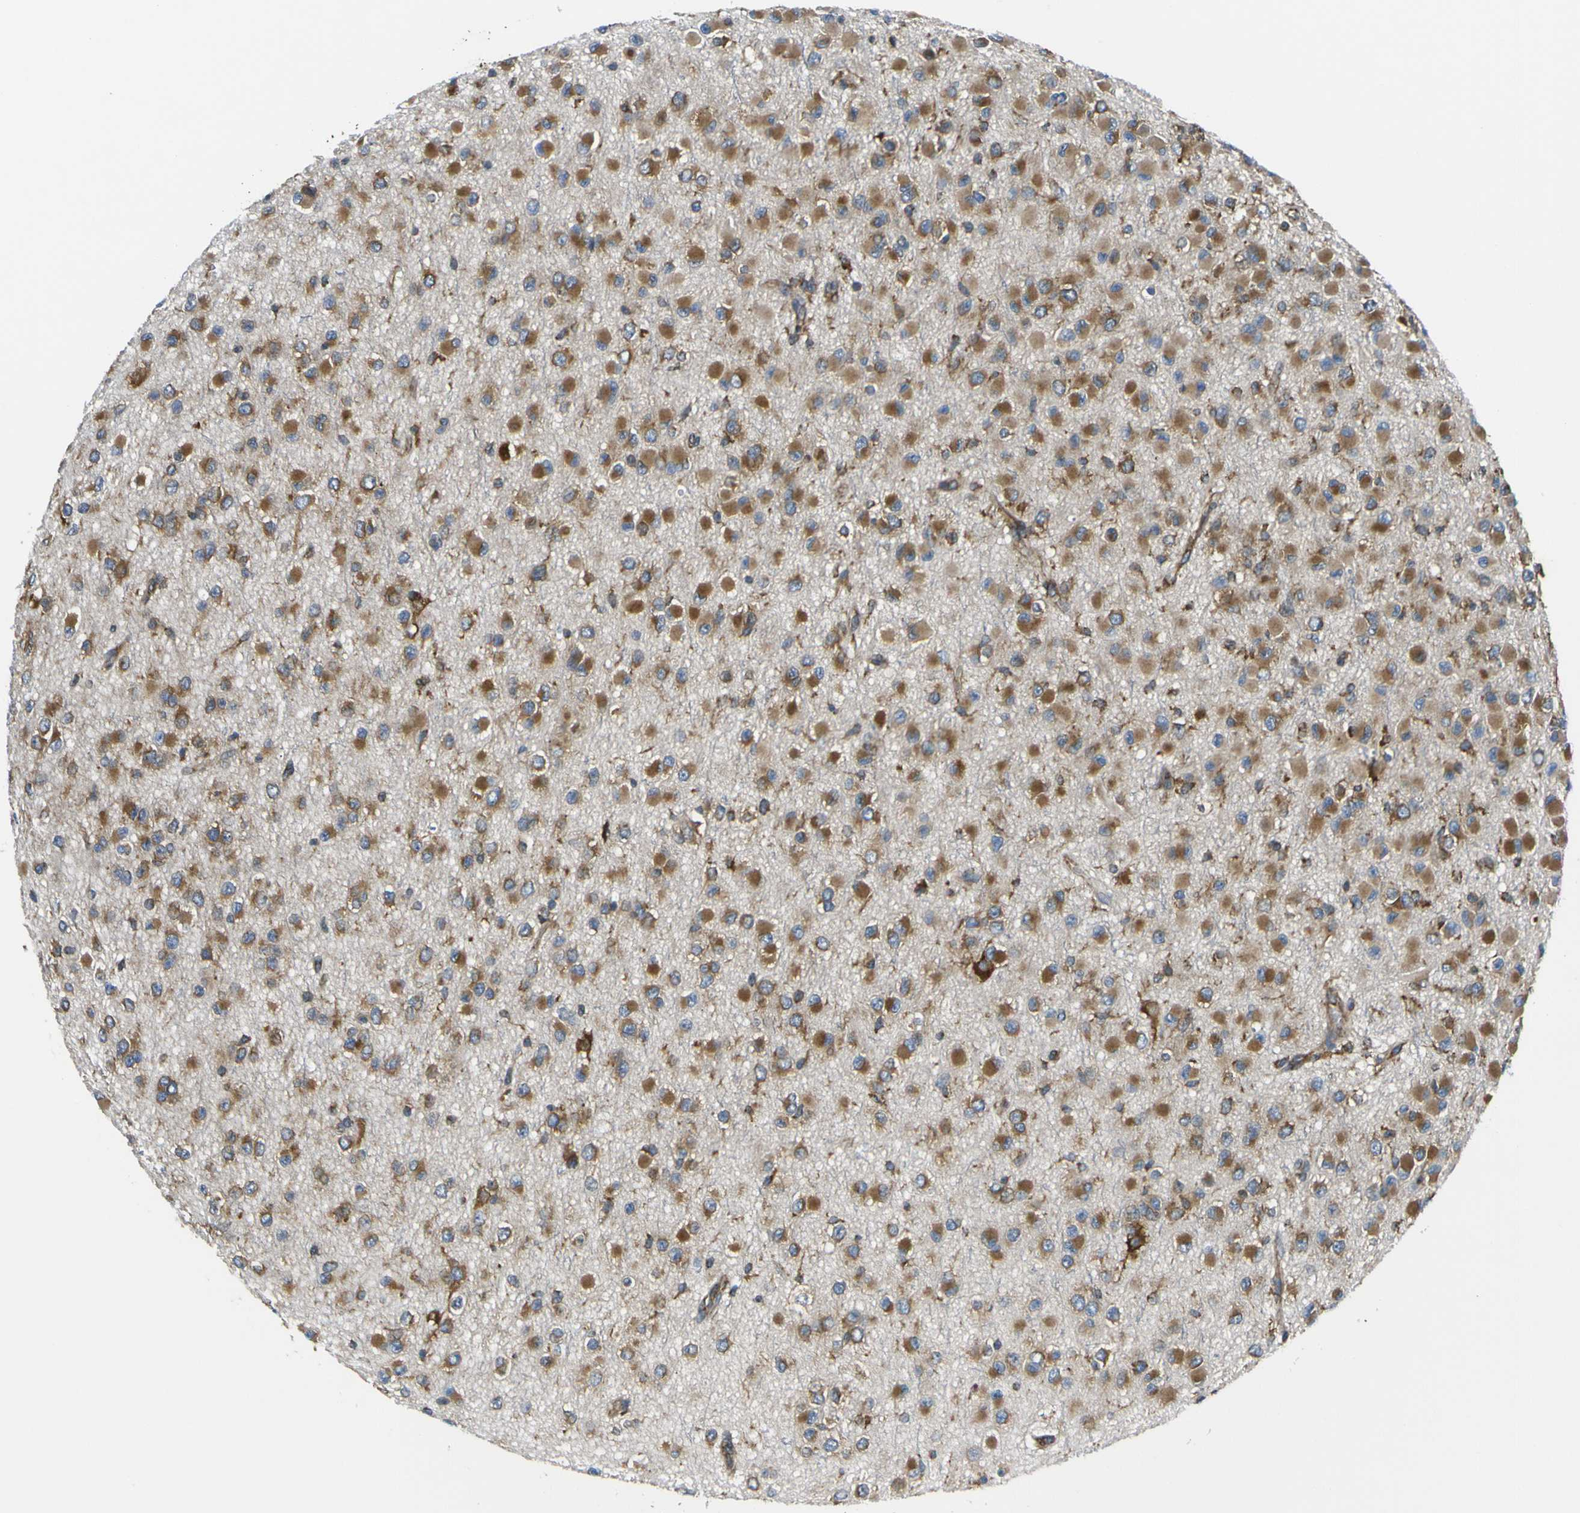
{"staining": {"intensity": "moderate", "quantity": ">75%", "location": "cytoplasmic/membranous"}, "tissue": "glioma", "cell_type": "Tumor cells", "image_type": "cancer", "snomed": [{"axis": "morphology", "description": "Glioma, malignant, Low grade"}, {"axis": "topography", "description": "Brain"}], "caption": "Immunohistochemistry histopathology image of malignant low-grade glioma stained for a protein (brown), which shows medium levels of moderate cytoplasmic/membranous positivity in about >75% of tumor cells.", "gene": "RPSA", "patient": {"sex": "male", "age": 42}}